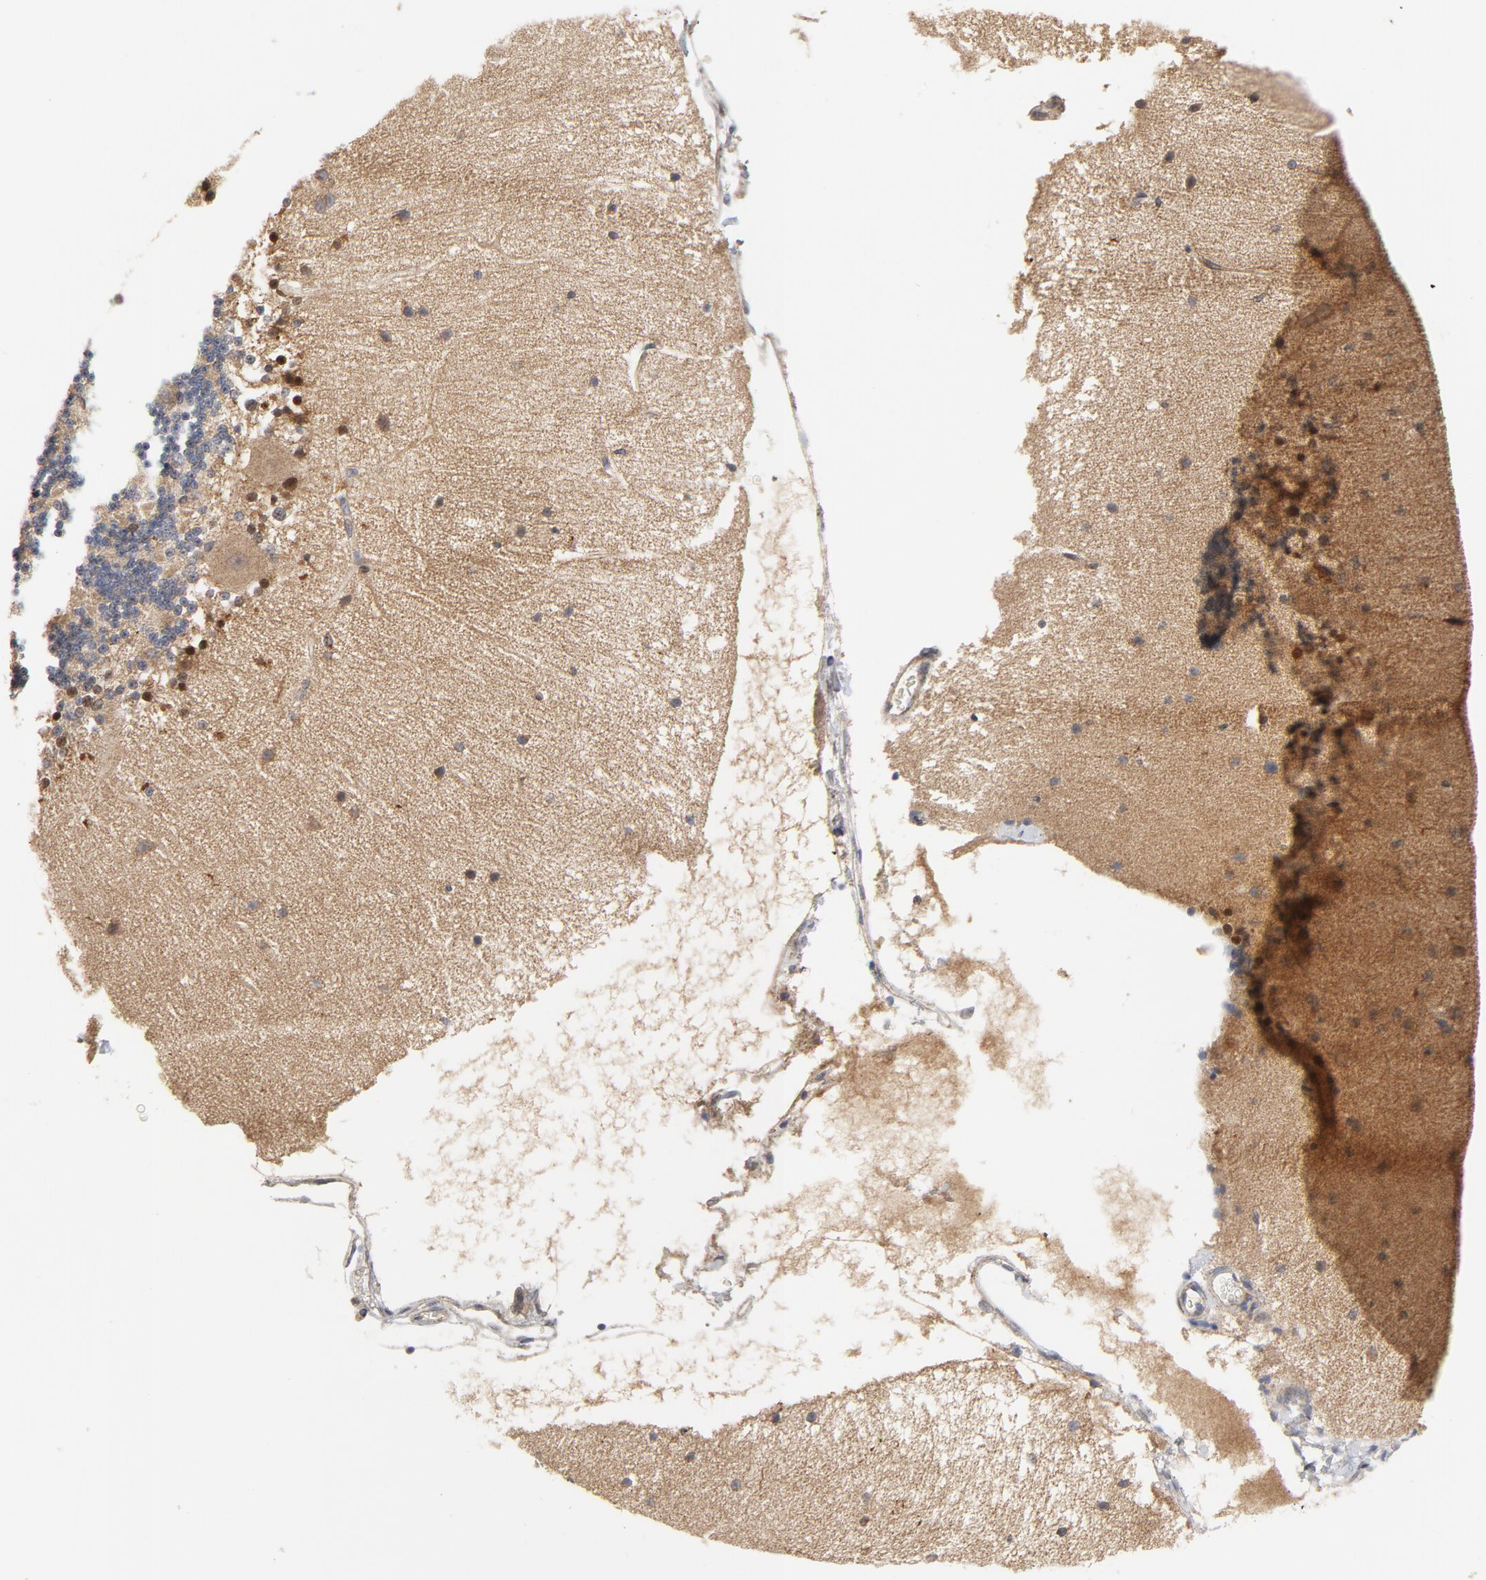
{"staining": {"intensity": "moderate", "quantity": "<25%", "location": "cytoplasmic/membranous"}, "tissue": "cerebellum", "cell_type": "Cells in granular layer", "image_type": "normal", "snomed": [{"axis": "morphology", "description": "Normal tissue, NOS"}, {"axis": "topography", "description": "Cerebellum"}], "caption": "Immunohistochemical staining of unremarkable human cerebellum shows moderate cytoplasmic/membranous protein expression in about <25% of cells in granular layer. The protein of interest is shown in brown color, while the nuclei are stained blue.", "gene": "RAPGEF4", "patient": {"sex": "female", "age": 54}}